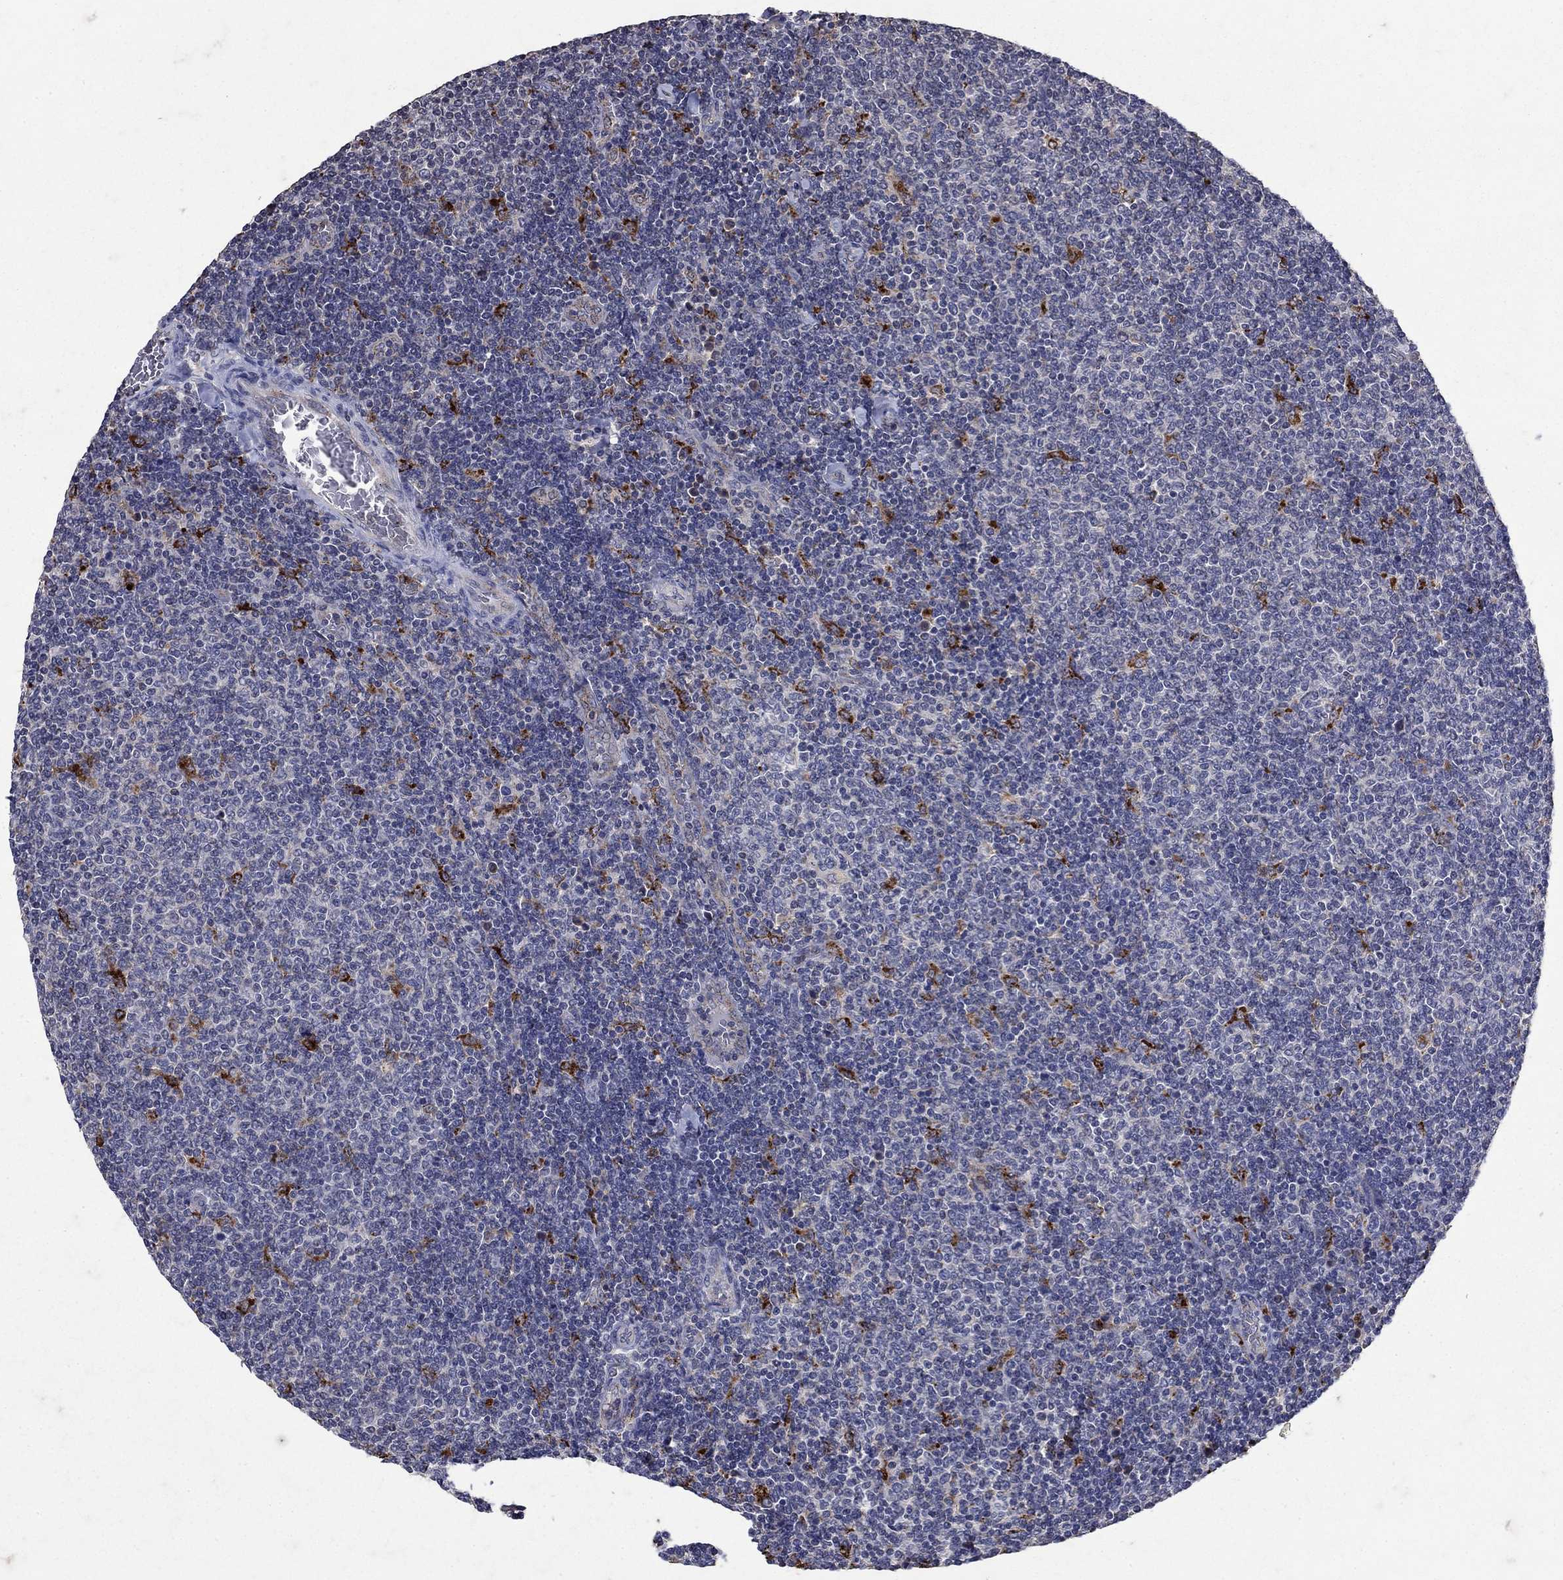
{"staining": {"intensity": "negative", "quantity": "none", "location": "none"}, "tissue": "lymphoma", "cell_type": "Tumor cells", "image_type": "cancer", "snomed": [{"axis": "morphology", "description": "Malignant lymphoma, non-Hodgkin's type, Low grade"}, {"axis": "topography", "description": "Lymph node"}], "caption": "This is a photomicrograph of IHC staining of malignant lymphoma, non-Hodgkin's type (low-grade), which shows no positivity in tumor cells. Nuclei are stained in blue.", "gene": "NPC2", "patient": {"sex": "male", "age": 52}}